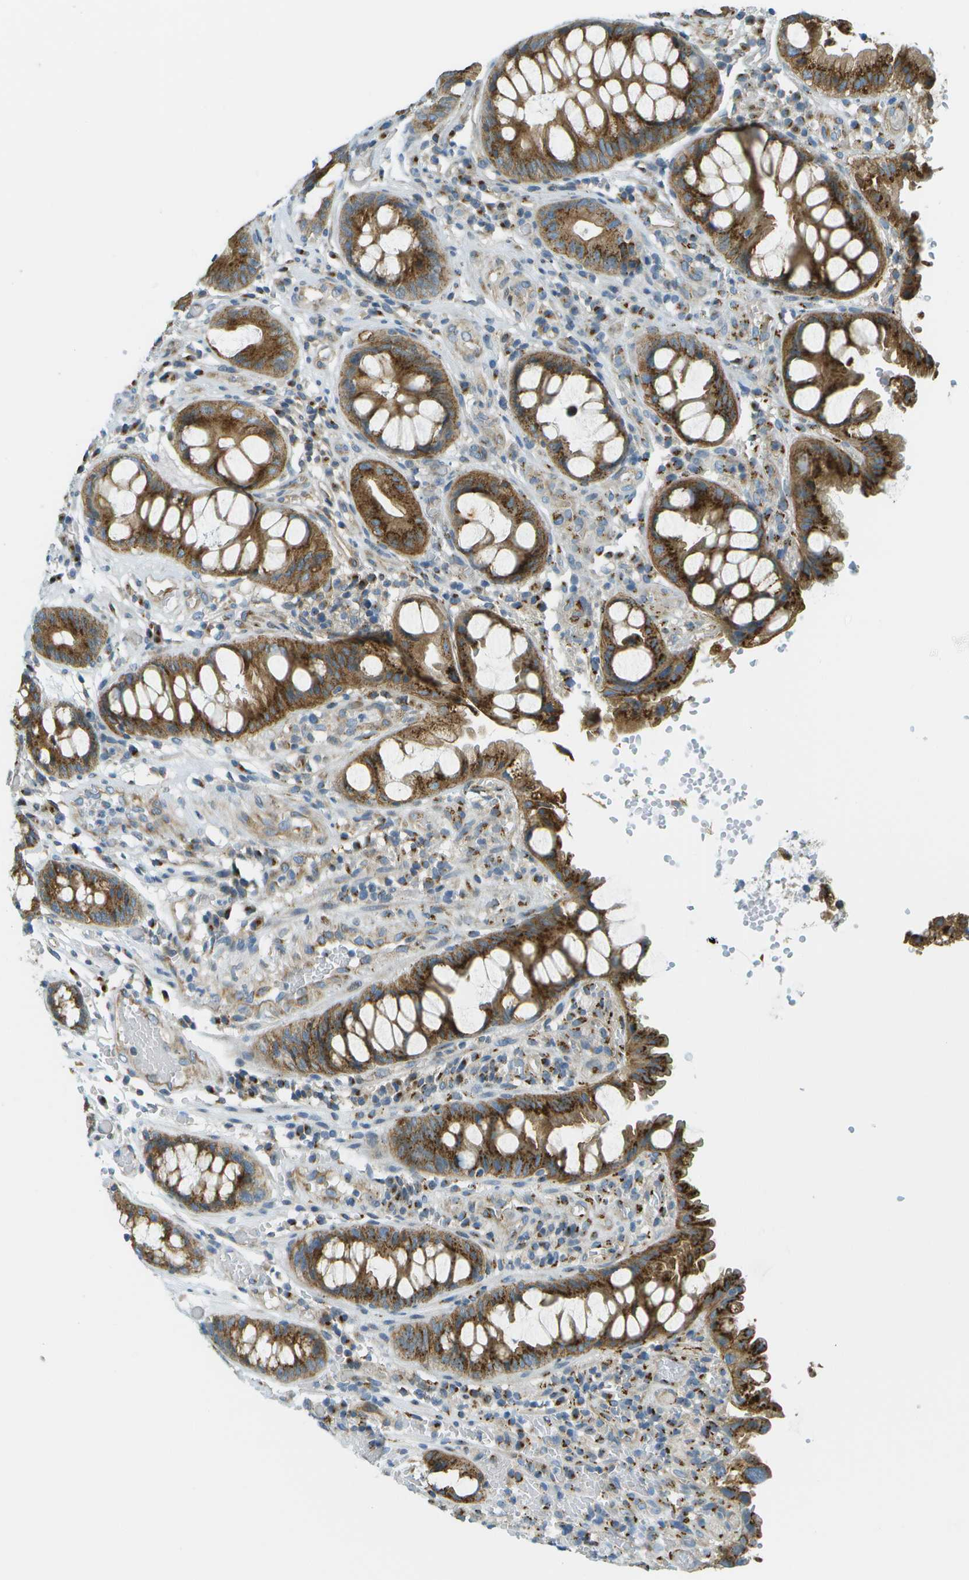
{"staining": {"intensity": "strong", "quantity": ">75%", "location": "cytoplasmic/membranous"}, "tissue": "colorectal cancer", "cell_type": "Tumor cells", "image_type": "cancer", "snomed": [{"axis": "morphology", "description": "Adenocarcinoma, NOS"}, {"axis": "topography", "description": "Colon"}], "caption": "Strong cytoplasmic/membranous staining for a protein is appreciated in approximately >75% of tumor cells of colorectal cancer (adenocarcinoma) using IHC.", "gene": "ACBD3", "patient": {"sex": "female", "age": 57}}